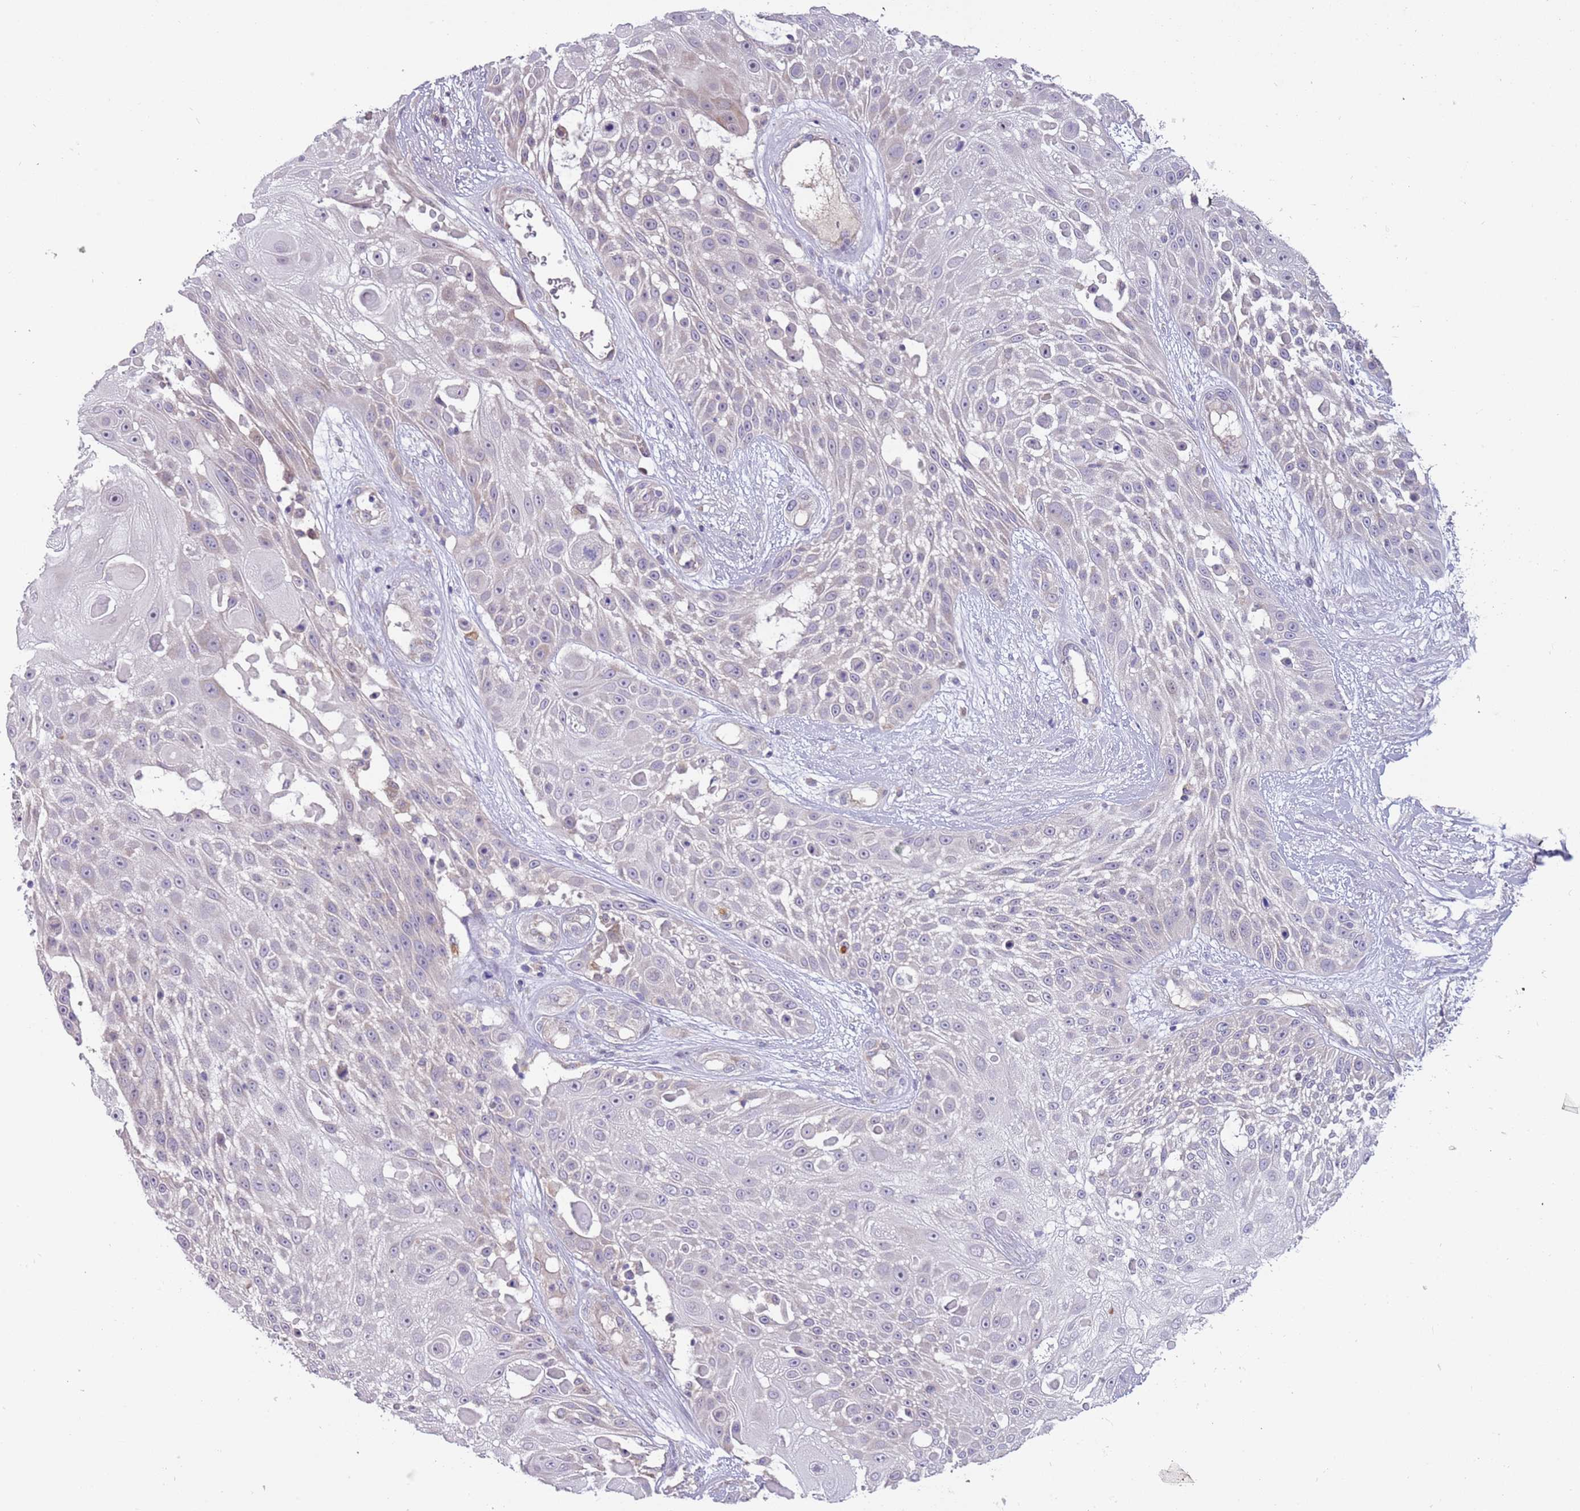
{"staining": {"intensity": "negative", "quantity": "none", "location": "none"}, "tissue": "skin cancer", "cell_type": "Tumor cells", "image_type": "cancer", "snomed": [{"axis": "morphology", "description": "Squamous cell carcinoma, NOS"}, {"axis": "topography", "description": "Skin"}], "caption": "Micrograph shows no protein staining in tumor cells of skin cancer (squamous cell carcinoma) tissue.", "gene": "CABYR", "patient": {"sex": "female", "age": 86}}